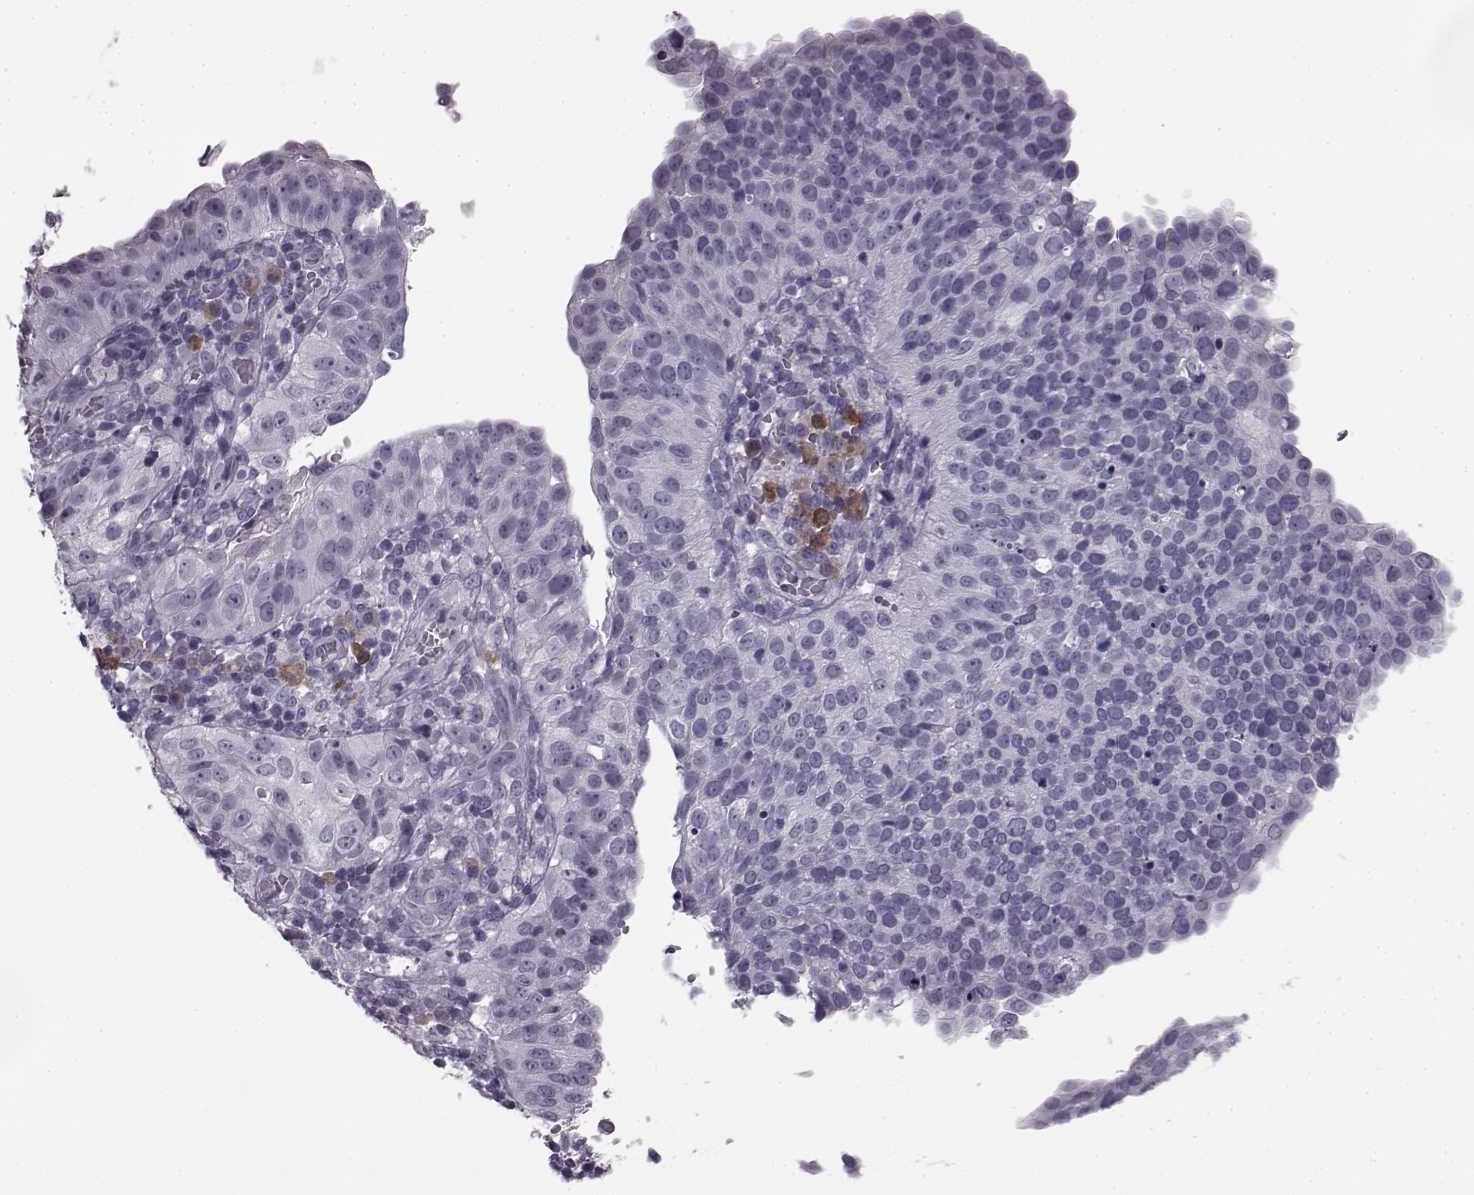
{"staining": {"intensity": "negative", "quantity": "none", "location": "none"}, "tissue": "cervical cancer", "cell_type": "Tumor cells", "image_type": "cancer", "snomed": [{"axis": "morphology", "description": "Squamous cell carcinoma, NOS"}, {"axis": "topography", "description": "Cervix"}], "caption": "Immunohistochemical staining of squamous cell carcinoma (cervical) displays no significant expression in tumor cells. The staining was performed using DAB (3,3'-diaminobenzidine) to visualize the protein expression in brown, while the nuclei were stained in blue with hematoxylin (Magnification: 20x).", "gene": "JSRP1", "patient": {"sex": "female", "age": 39}}